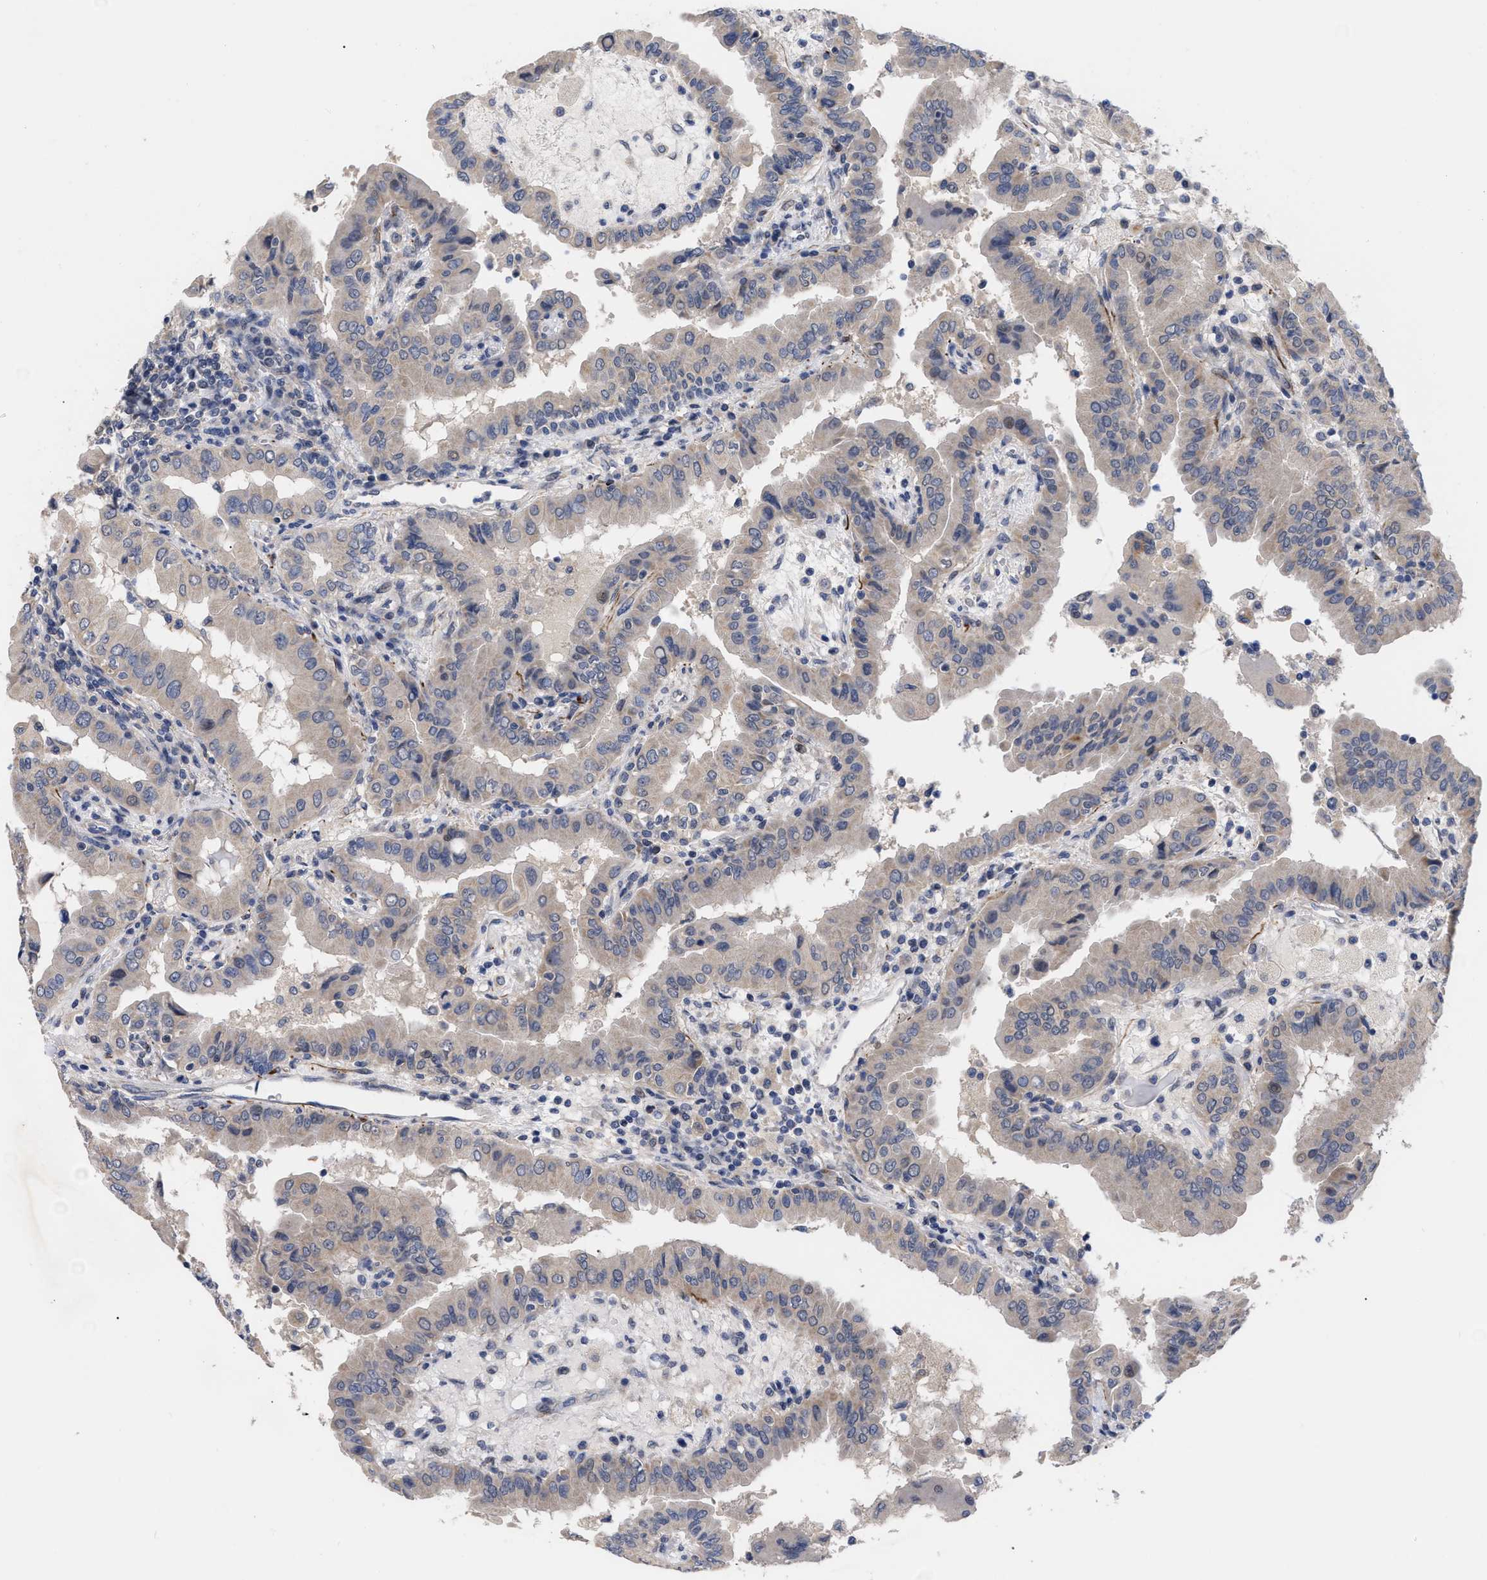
{"staining": {"intensity": "negative", "quantity": "none", "location": "none"}, "tissue": "thyroid cancer", "cell_type": "Tumor cells", "image_type": "cancer", "snomed": [{"axis": "morphology", "description": "Papillary adenocarcinoma, NOS"}, {"axis": "topography", "description": "Thyroid gland"}], "caption": "Immunohistochemistry (IHC) of human thyroid cancer (papillary adenocarcinoma) reveals no expression in tumor cells.", "gene": "CCN5", "patient": {"sex": "male", "age": 33}}